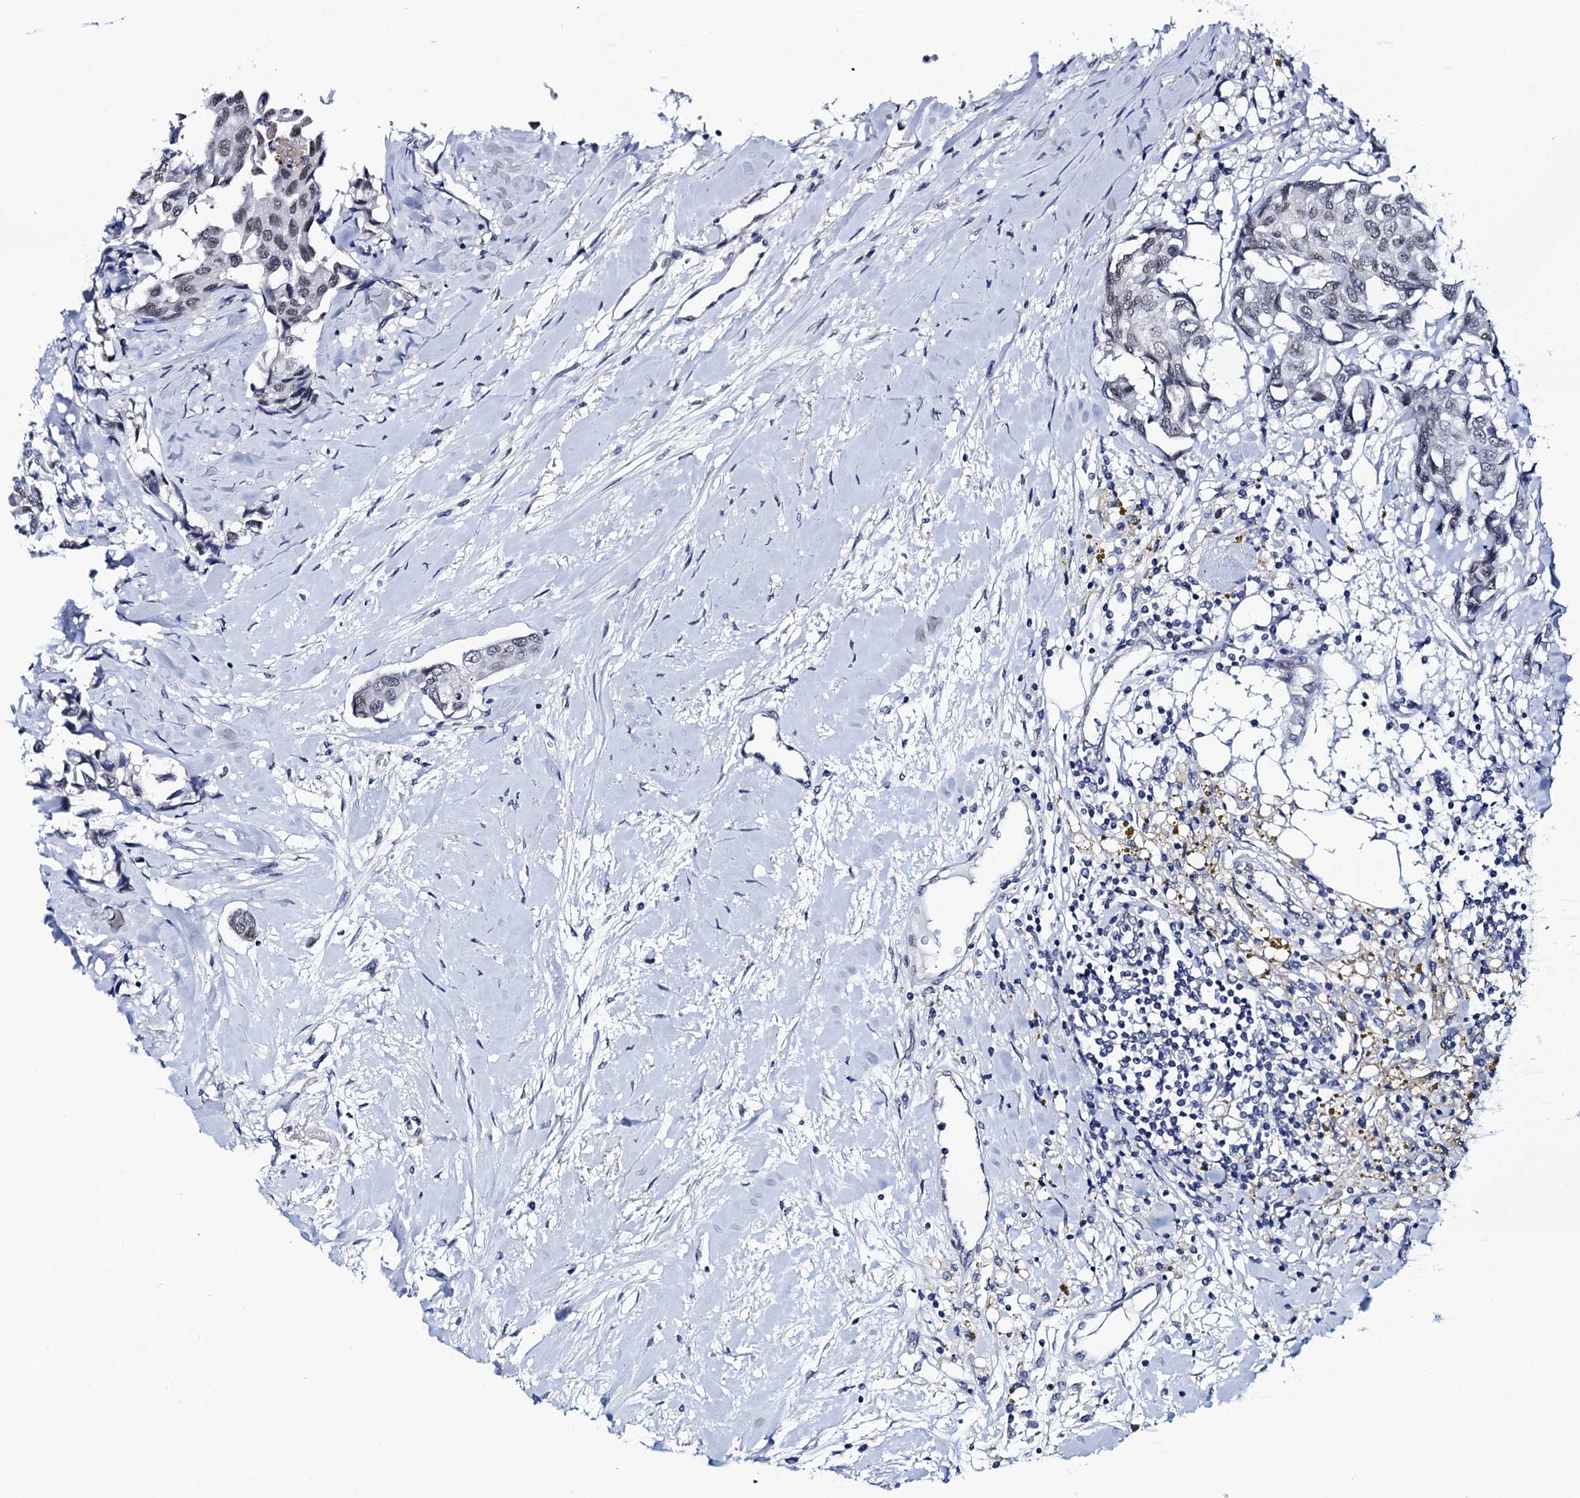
{"staining": {"intensity": "negative", "quantity": "none", "location": "none"}, "tissue": "breast cancer", "cell_type": "Tumor cells", "image_type": "cancer", "snomed": [{"axis": "morphology", "description": "Duct carcinoma"}, {"axis": "topography", "description": "Breast"}], "caption": "Tumor cells are negative for brown protein staining in intraductal carcinoma (breast).", "gene": "C16orf87", "patient": {"sex": "female", "age": 80}}